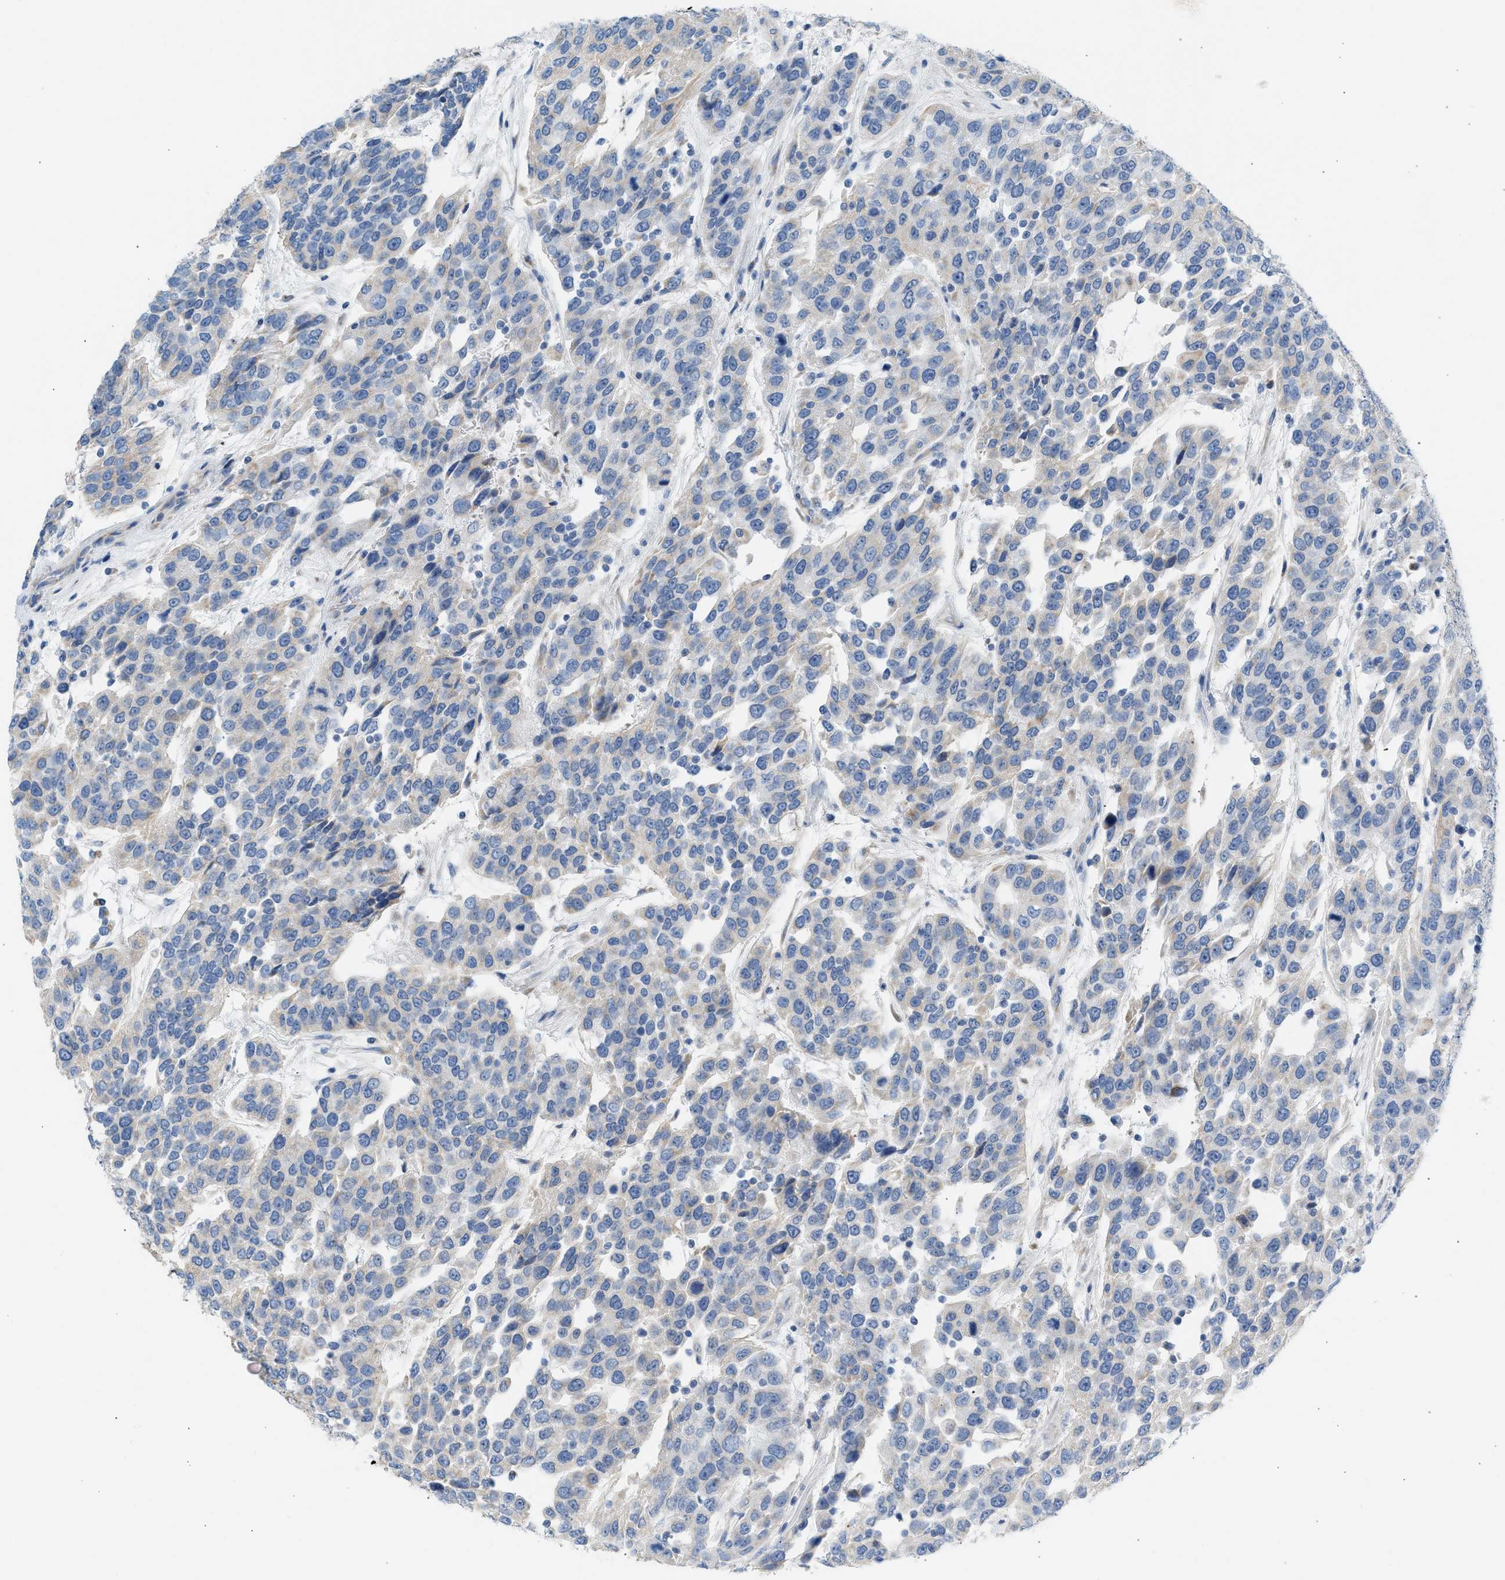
{"staining": {"intensity": "weak", "quantity": "<25%", "location": "cytoplasmic/membranous"}, "tissue": "urothelial cancer", "cell_type": "Tumor cells", "image_type": "cancer", "snomed": [{"axis": "morphology", "description": "Urothelial carcinoma, High grade"}, {"axis": "topography", "description": "Urinary bladder"}], "caption": "DAB immunohistochemical staining of human urothelial carcinoma (high-grade) exhibits no significant positivity in tumor cells. Nuclei are stained in blue.", "gene": "NDUFS8", "patient": {"sex": "female", "age": 80}}